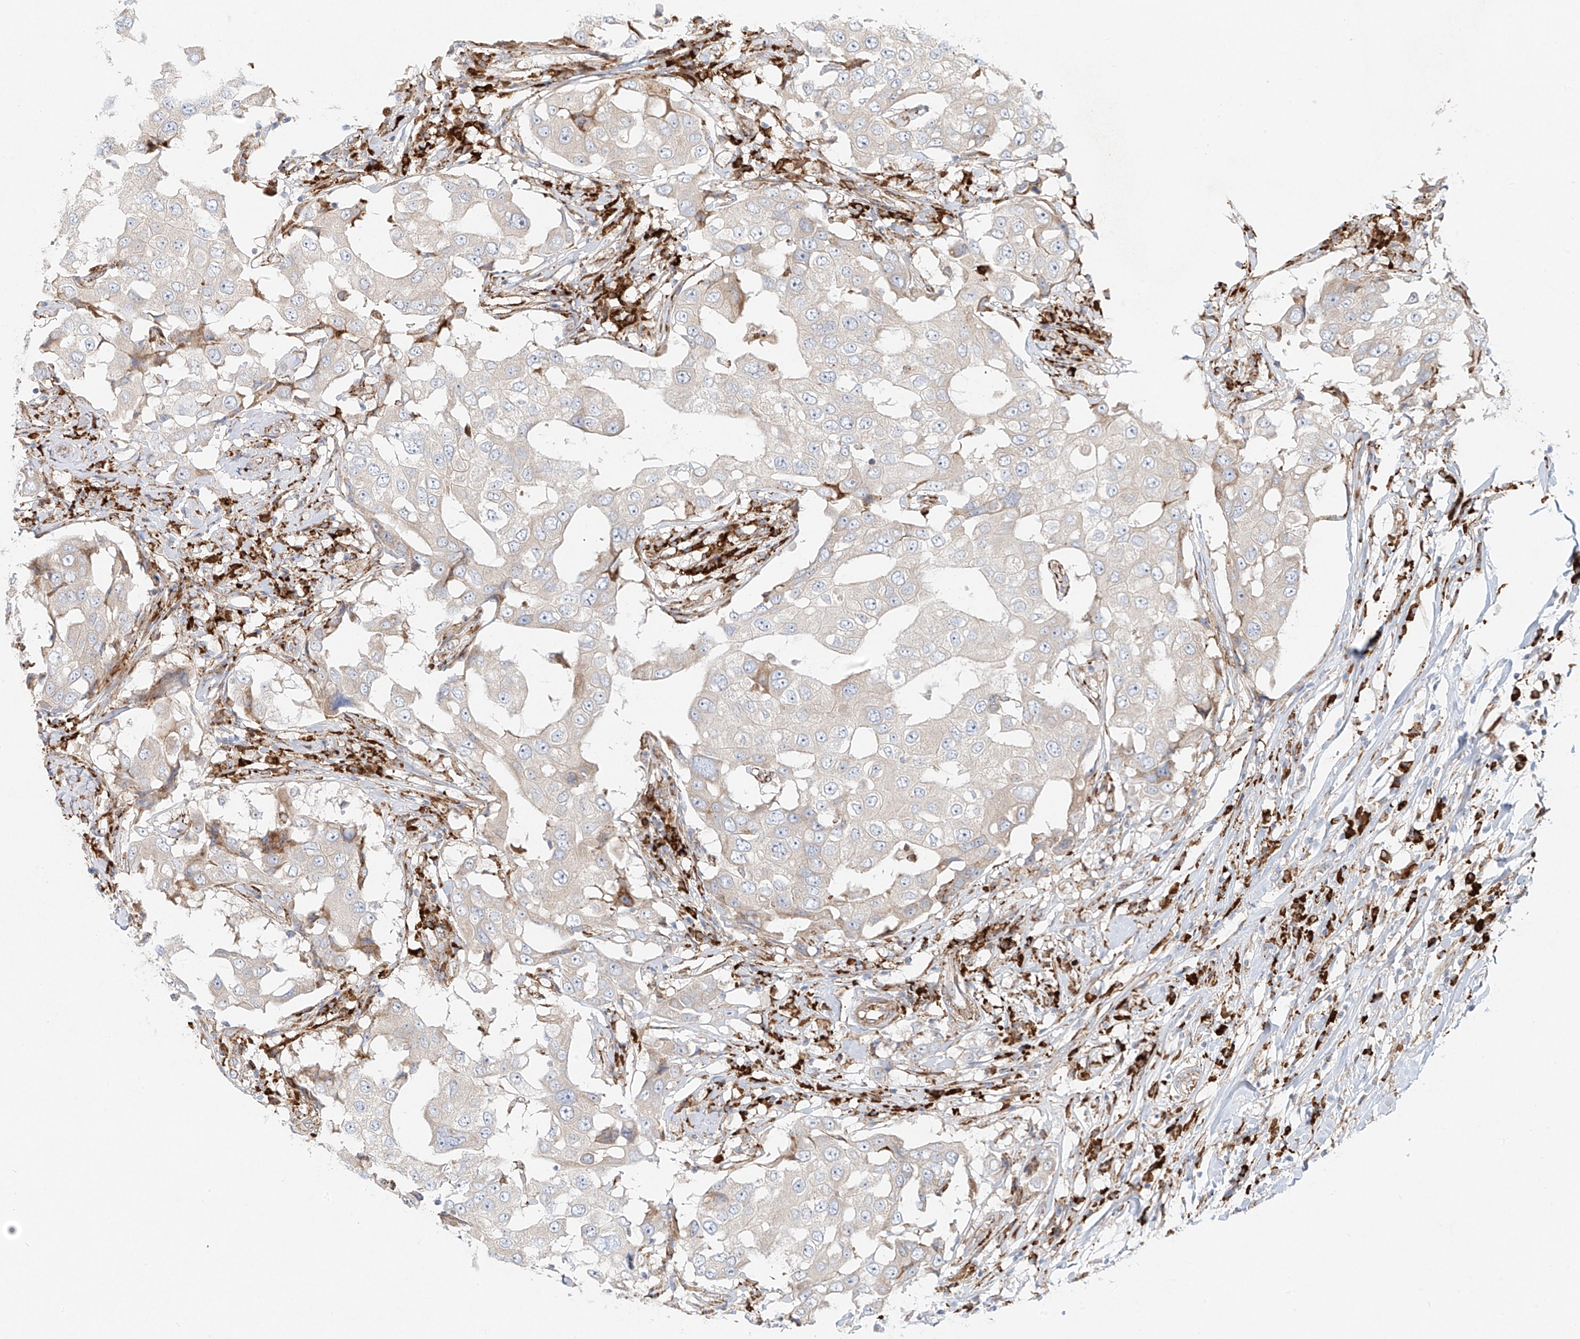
{"staining": {"intensity": "negative", "quantity": "none", "location": "none"}, "tissue": "breast cancer", "cell_type": "Tumor cells", "image_type": "cancer", "snomed": [{"axis": "morphology", "description": "Duct carcinoma"}, {"axis": "topography", "description": "Breast"}], "caption": "Immunohistochemistry of human infiltrating ductal carcinoma (breast) displays no expression in tumor cells.", "gene": "EIPR1", "patient": {"sex": "female", "age": 27}}